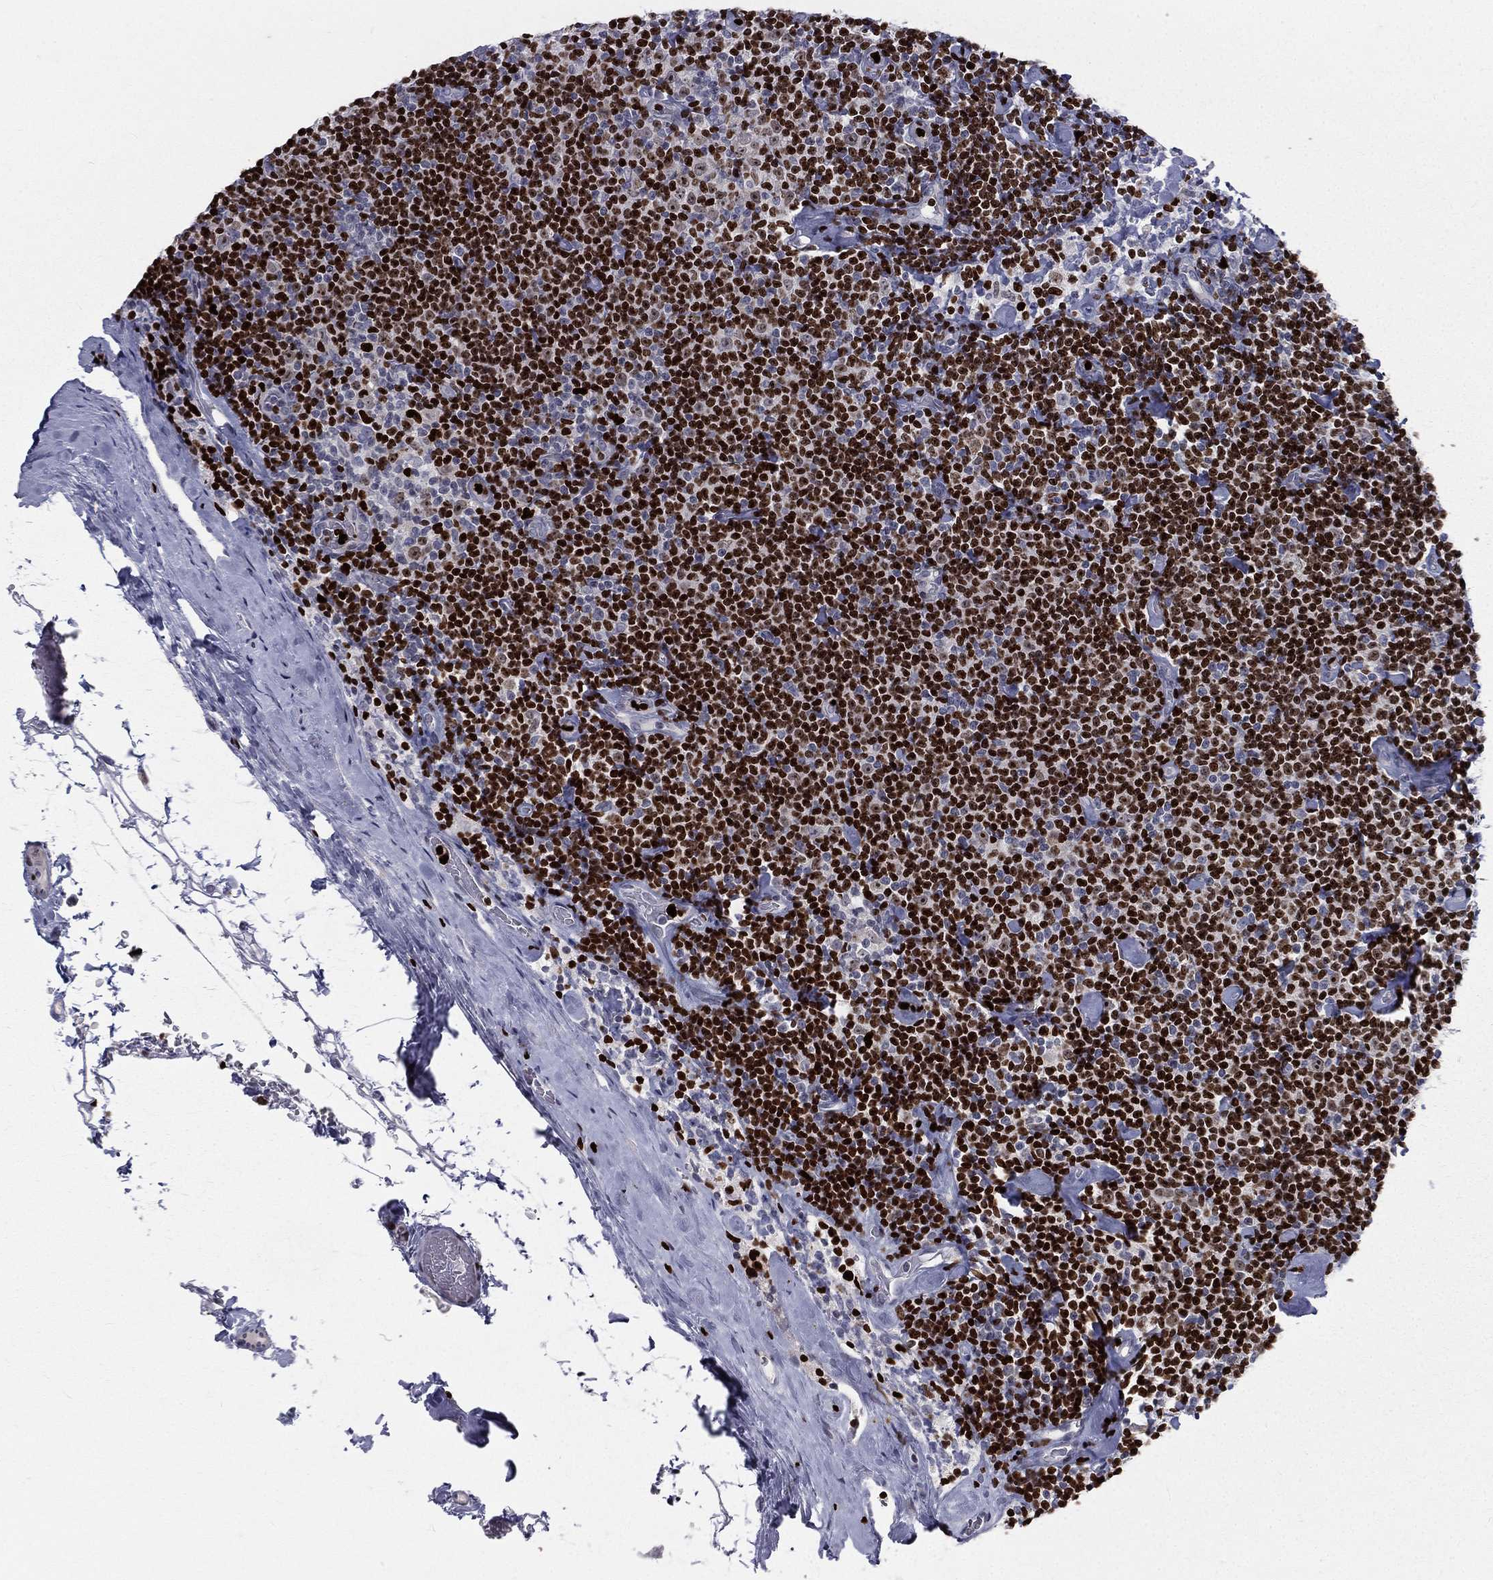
{"staining": {"intensity": "strong", "quantity": ">75%", "location": "nuclear"}, "tissue": "lymphoma", "cell_type": "Tumor cells", "image_type": "cancer", "snomed": [{"axis": "morphology", "description": "Malignant lymphoma, non-Hodgkin's type, Low grade"}, {"axis": "topography", "description": "Lymph node"}], "caption": "Lymphoma stained for a protein (brown) demonstrates strong nuclear positive staining in about >75% of tumor cells.", "gene": "MNDA", "patient": {"sex": "male", "age": 81}}